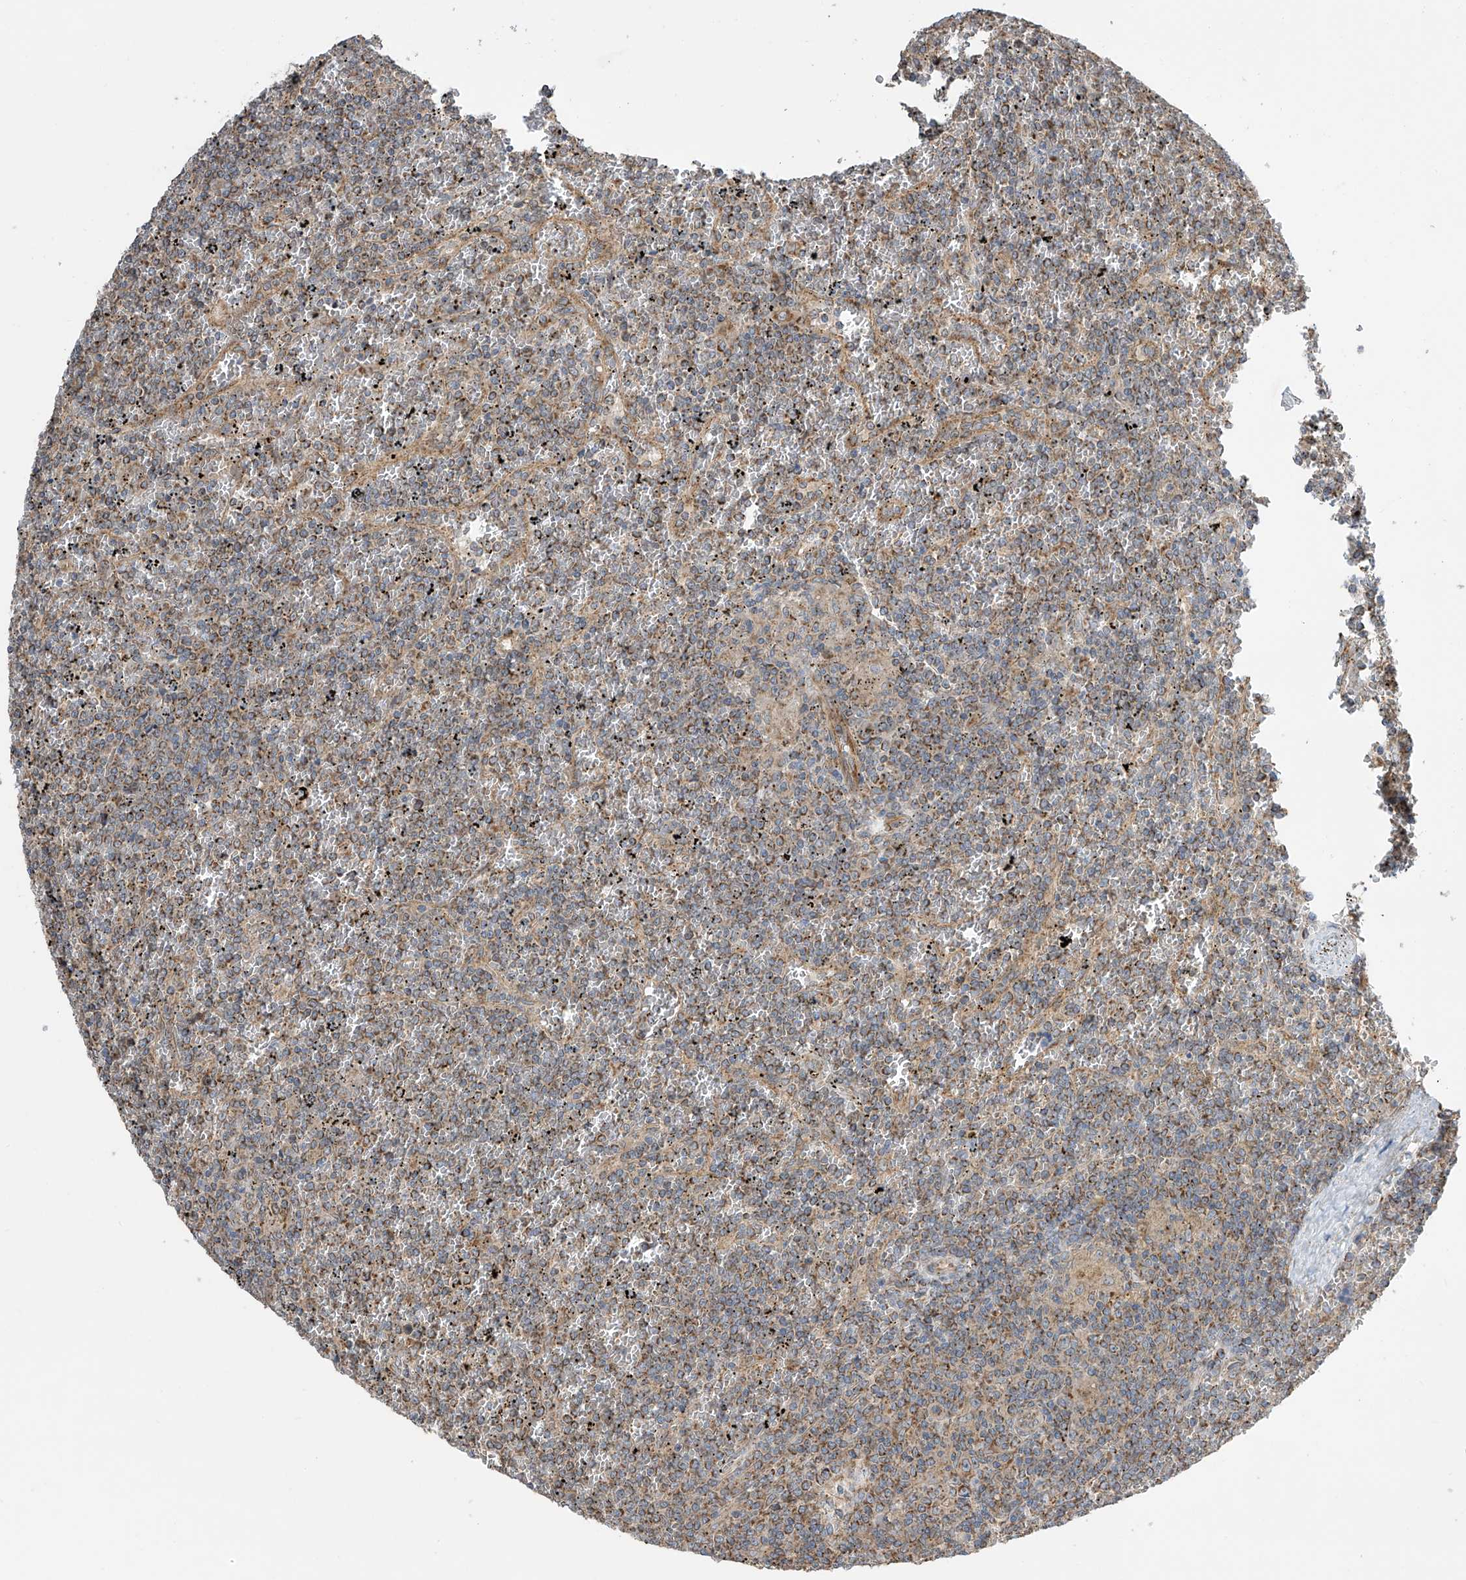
{"staining": {"intensity": "moderate", "quantity": ">75%", "location": "cytoplasmic/membranous"}, "tissue": "lymphoma", "cell_type": "Tumor cells", "image_type": "cancer", "snomed": [{"axis": "morphology", "description": "Malignant lymphoma, non-Hodgkin's type, Low grade"}, {"axis": "topography", "description": "Spleen"}], "caption": "This is an image of immunohistochemistry (IHC) staining of malignant lymphoma, non-Hodgkin's type (low-grade), which shows moderate staining in the cytoplasmic/membranous of tumor cells.", "gene": "PNPT1", "patient": {"sex": "female", "age": 19}}